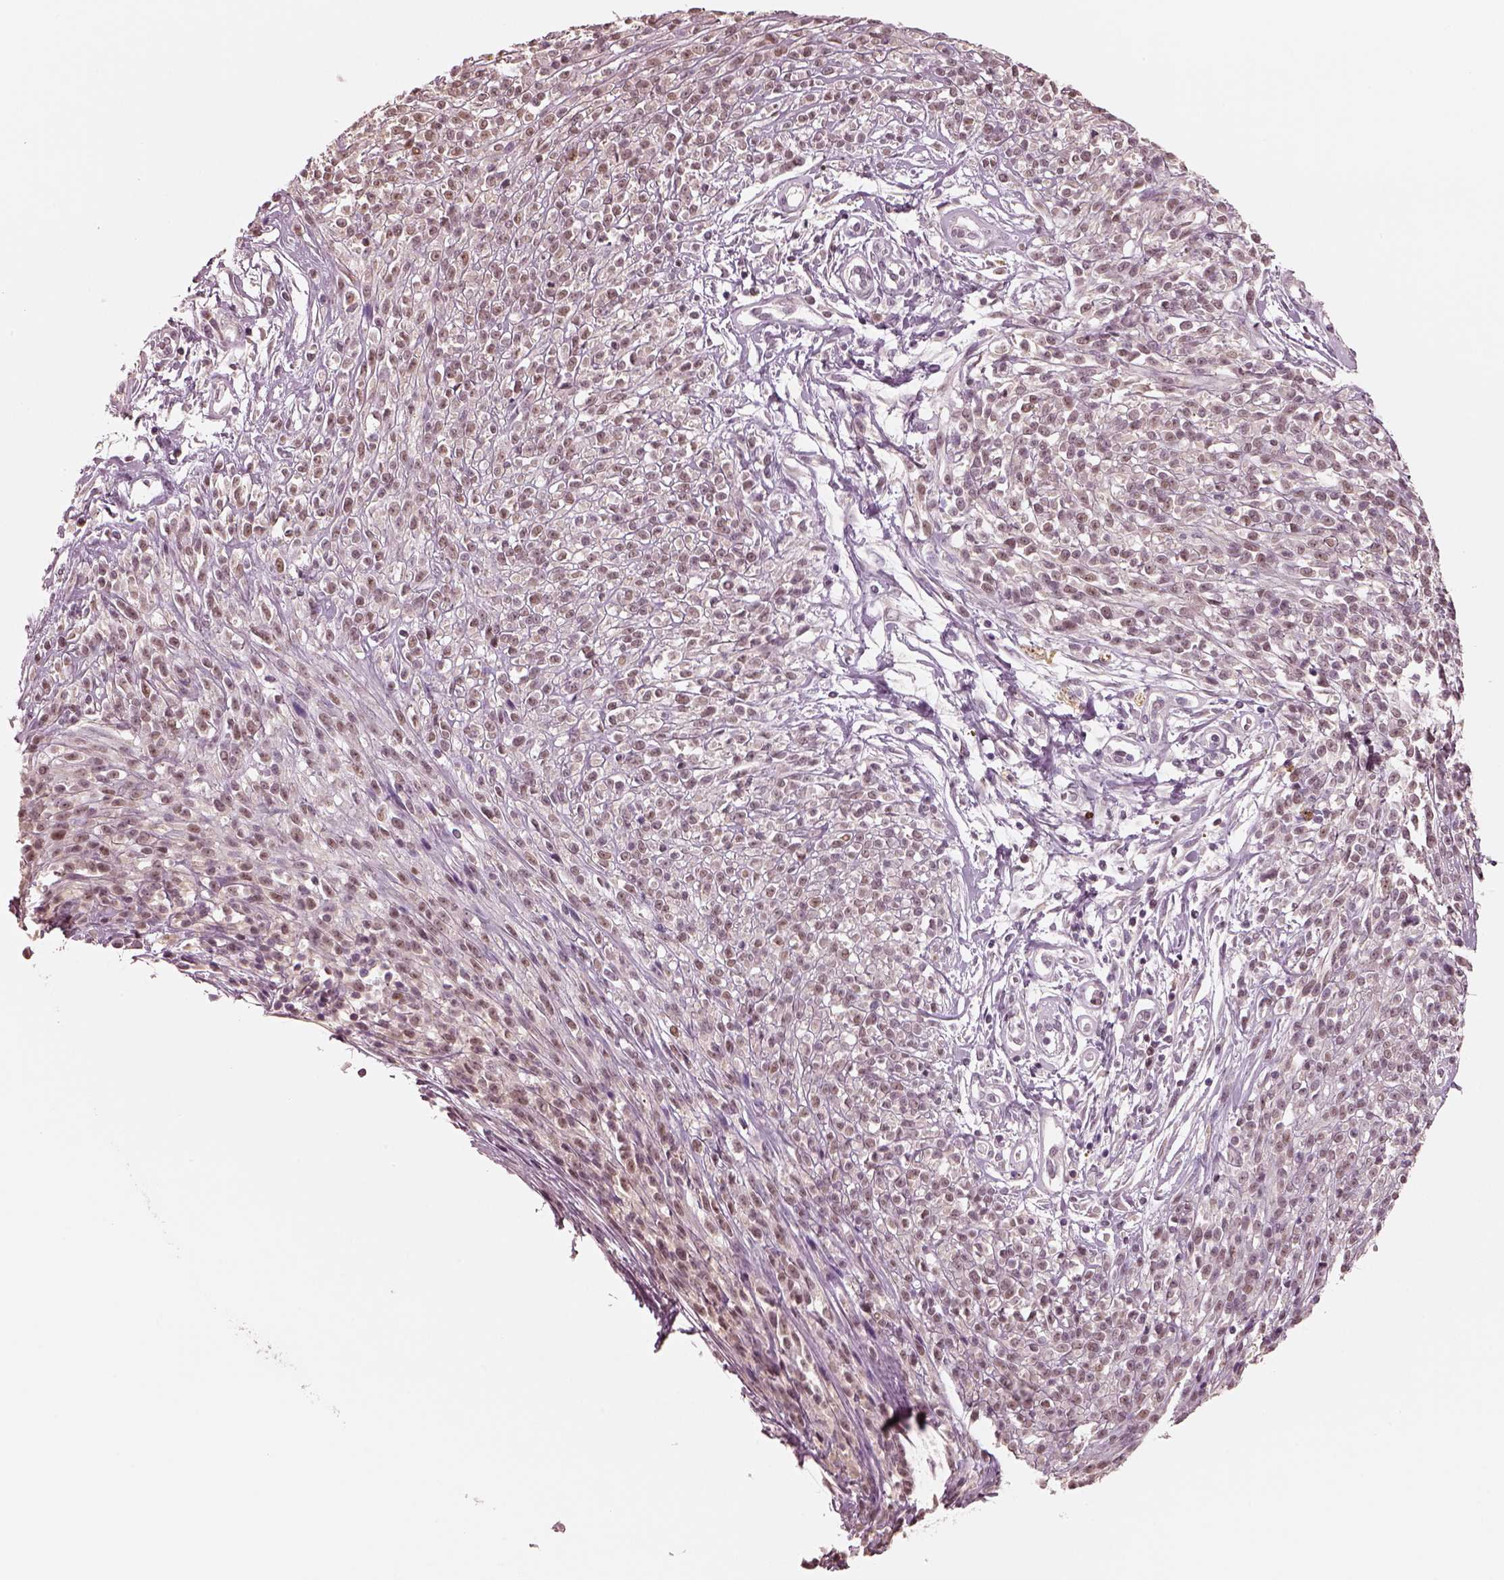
{"staining": {"intensity": "weak", "quantity": "25%-75%", "location": "nuclear"}, "tissue": "melanoma", "cell_type": "Tumor cells", "image_type": "cancer", "snomed": [{"axis": "morphology", "description": "Malignant melanoma, NOS"}, {"axis": "topography", "description": "Skin"}, {"axis": "topography", "description": "Skin of trunk"}], "caption": "Protein positivity by IHC demonstrates weak nuclear positivity in approximately 25%-75% of tumor cells in melanoma.", "gene": "EGR4", "patient": {"sex": "male", "age": 74}}